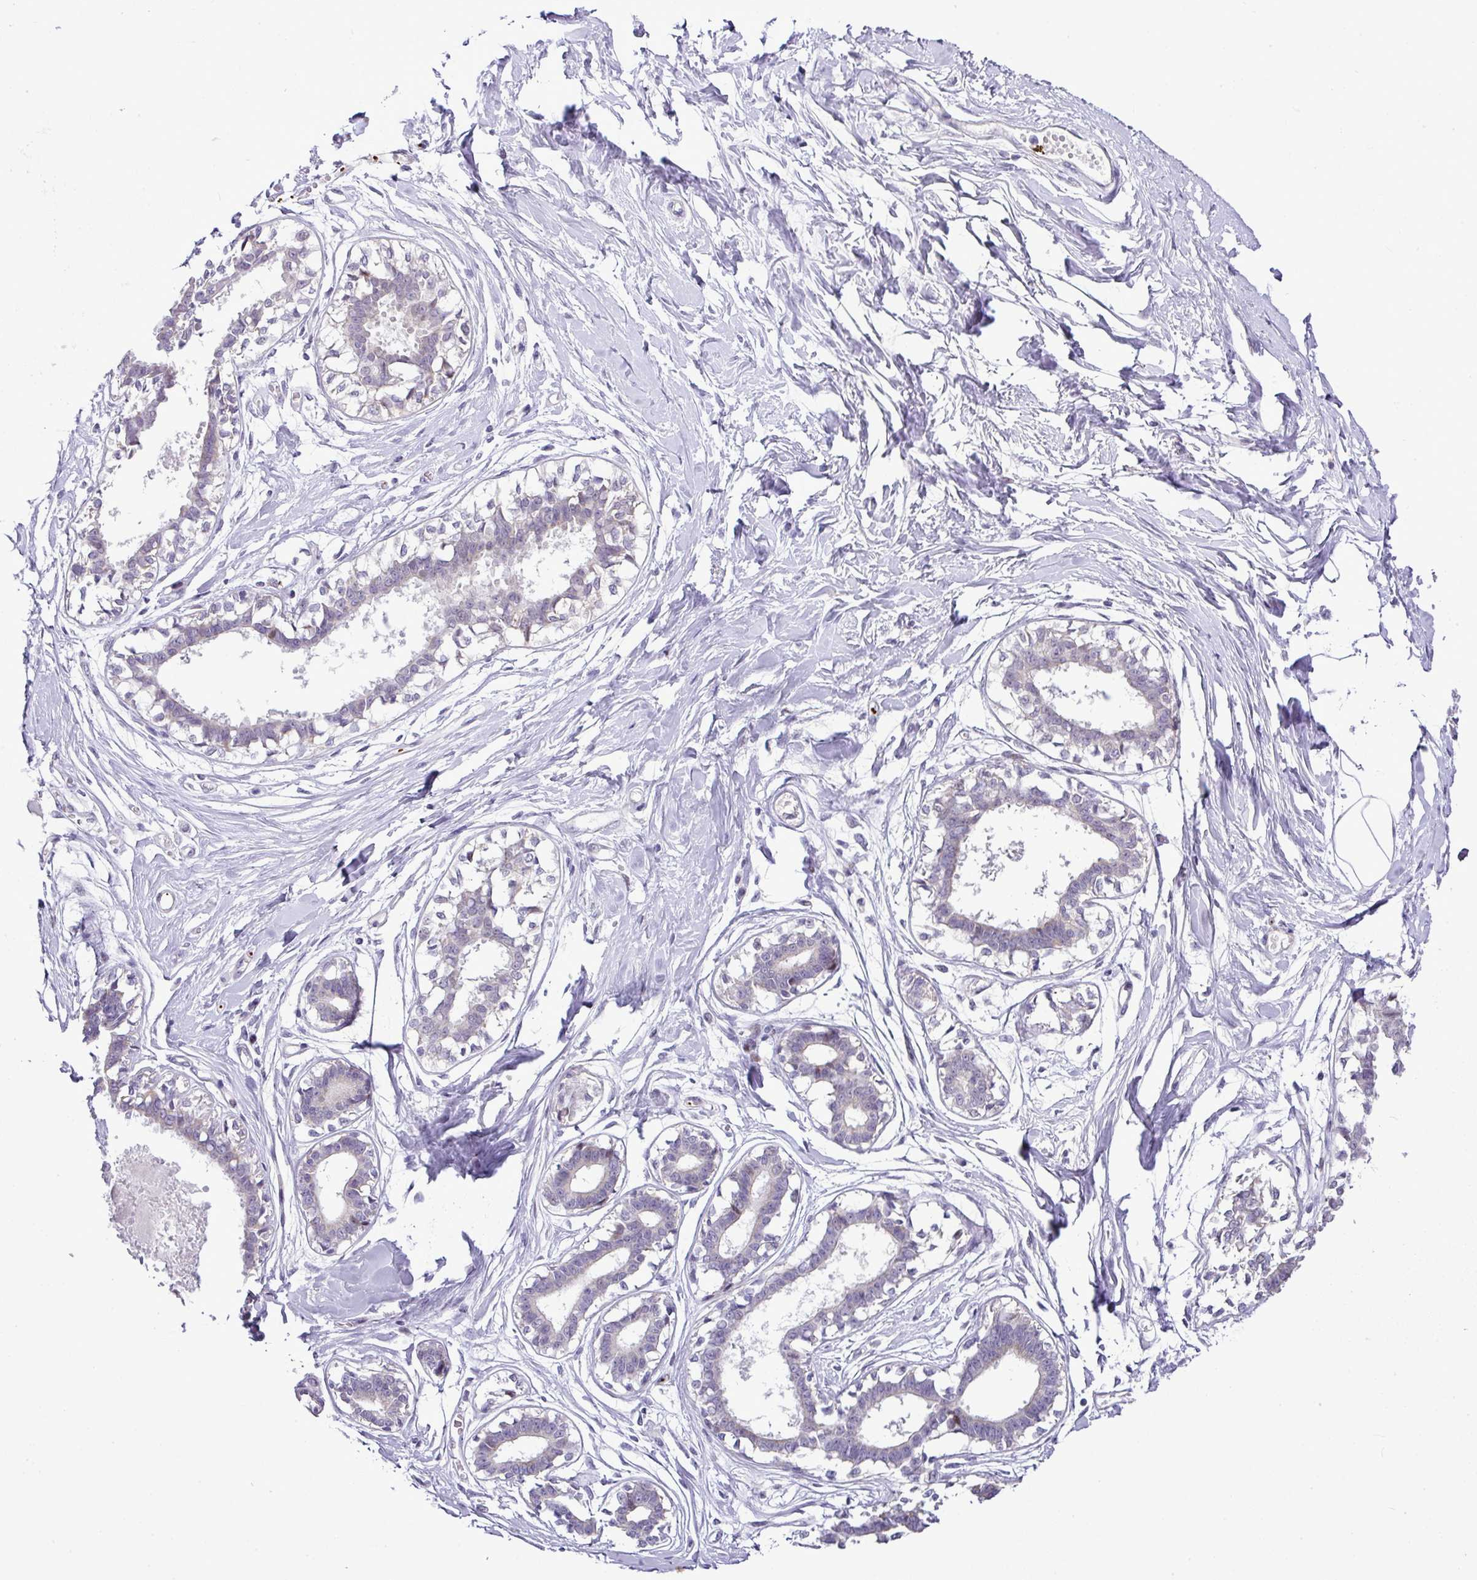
{"staining": {"intensity": "negative", "quantity": "none", "location": "none"}, "tissue": "breast", "cell_type": "Adipocytes", "image_type": "normal", "snomed": [{"axis": "morphology", "description": "Normal tissue, NOS"}, {"axis": "topography", "description": "Breast"}], "caption": "Immunohistochemical staining of unremarkable human breast shows no significant positivity in adipocytes.", "gene": "CMTM5", "patient": {"sex": "female", "age": 45}}